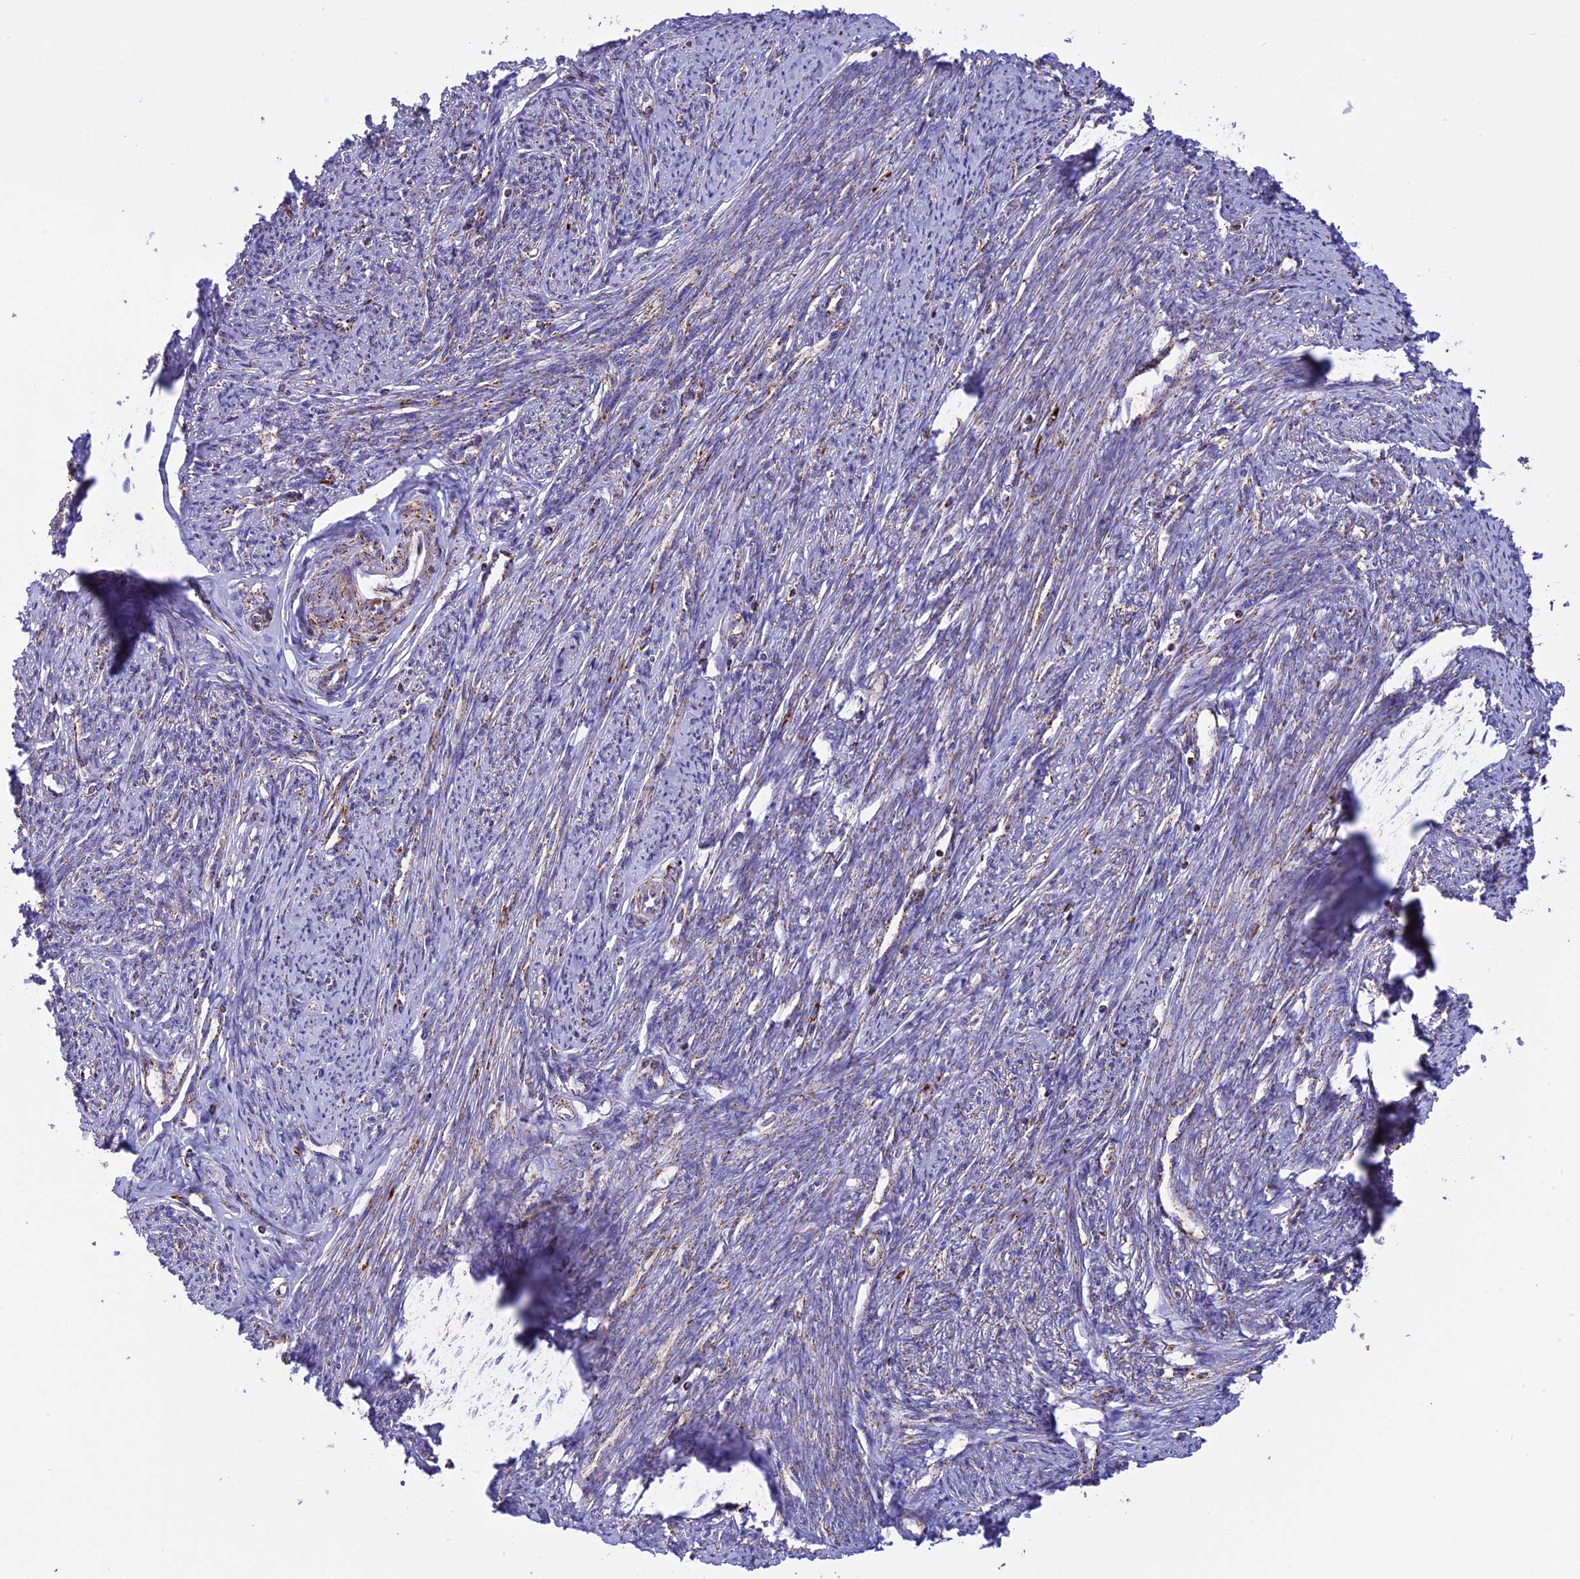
{"staining": {"intensity": "moderate", "quantity": "<25%", "location": "cytoplasmic/membranous"}, "tissue": "smooth muscle", "cell_type": "Smooth muscle cells", "image_type": "normal", "snomed": [{"axis": "morphology", "description": "Normal tissue, NOS"}, {"axis": "topography", "description": "Smooth muscle"}, {"axis": "topography", "description": "Uterus"}], "caption": "A photomicrograph of smooth muscle stained for a protein reveals moderate cytoplasmic/membranous brown staining in smooth muscle cells.", "gene": "KCNG1", "patient": {"sex": "female", "age": 59}}